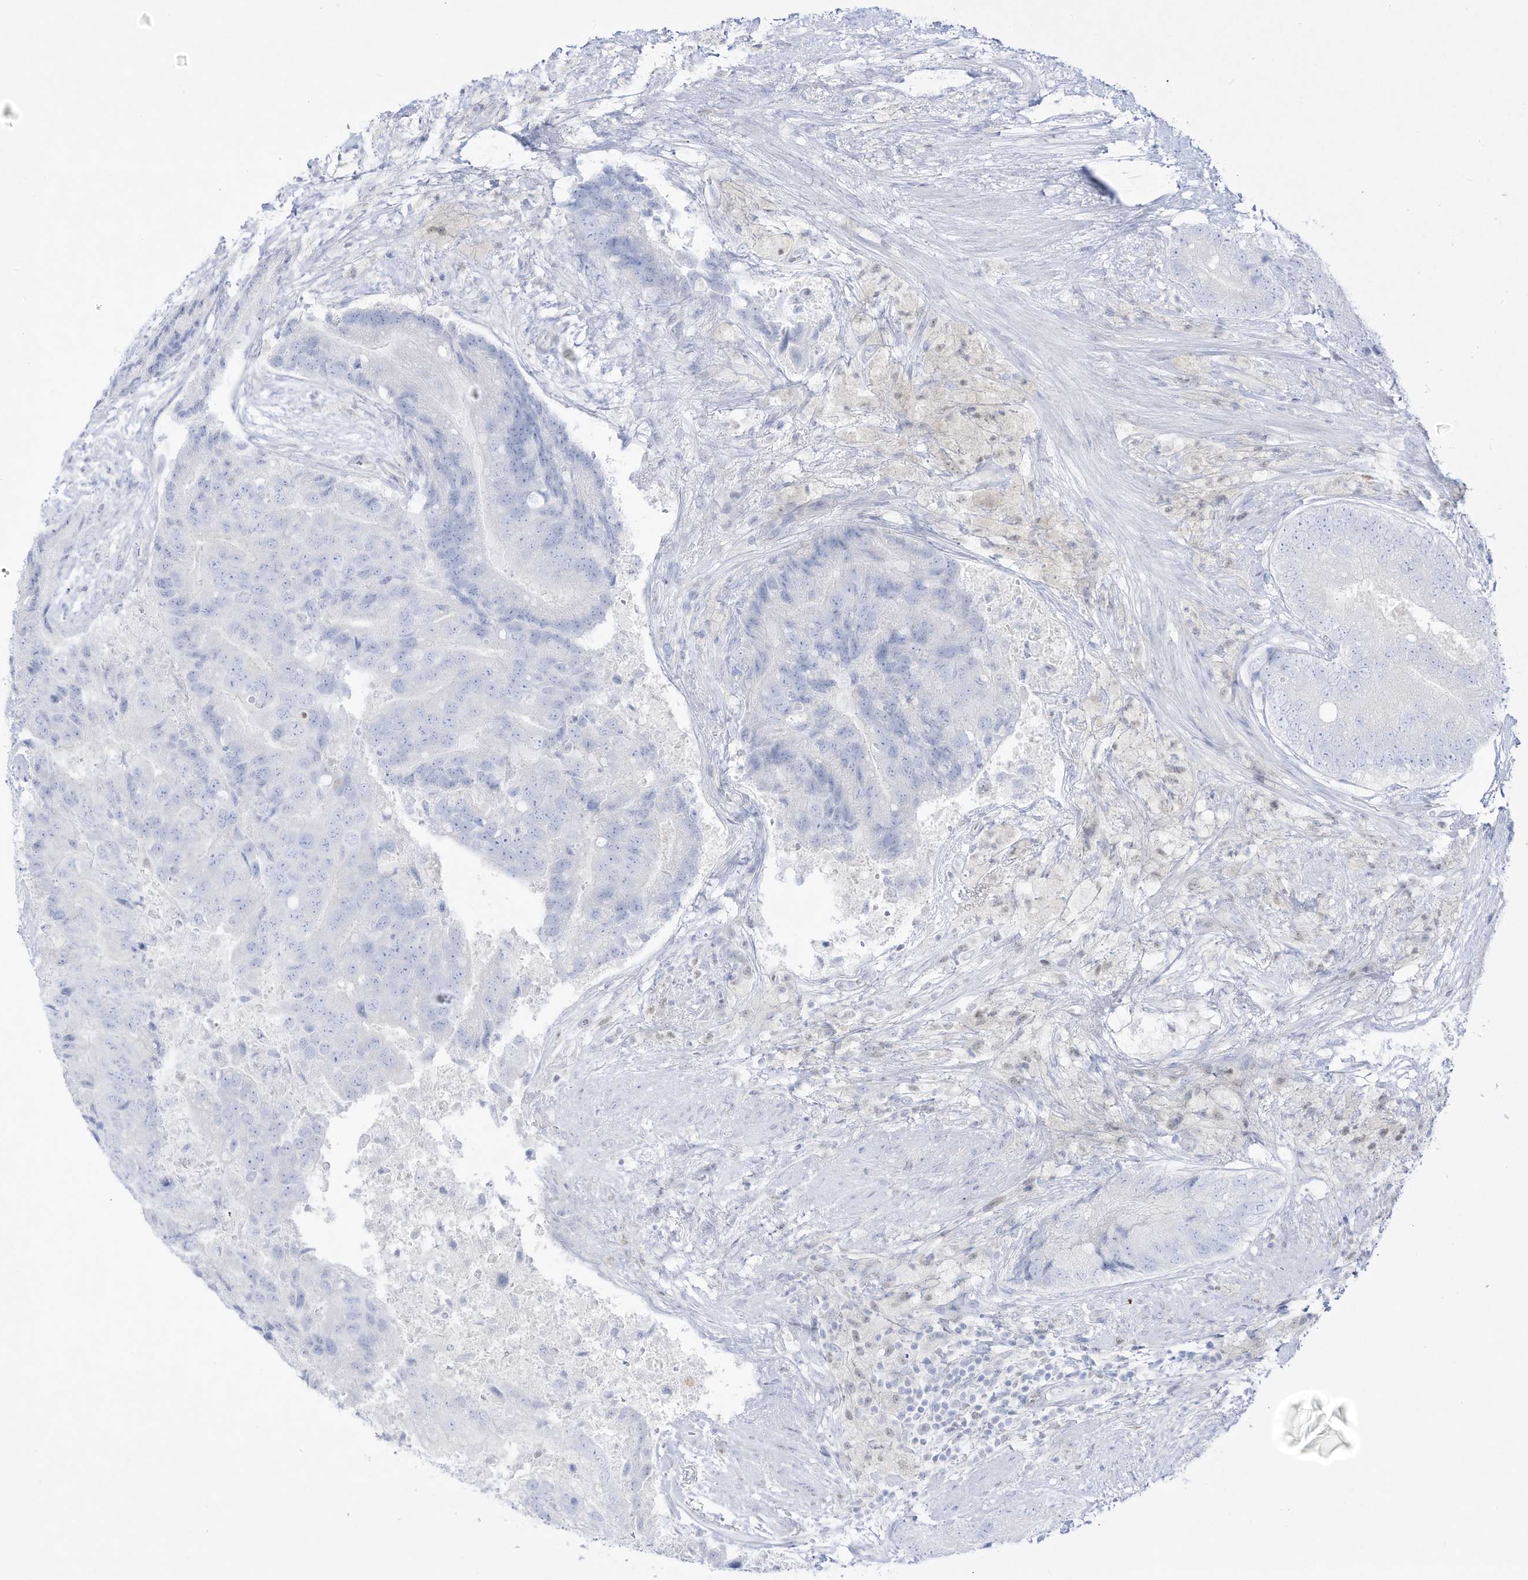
{"staining": {"intensity": "negative", "quantity": "none", "location": "none"}, "tissue": "prostate cancer", "cell_type": "Tumor cells", "image_type": "cancer", "snomed": [{"axis": "morphology", "description": "Adenocarcinoma, High grade"}, {"axis": "topography", "description": "Prostate"}], "caption": "DAB (3,3'-diaminobenzidine) immunohistochemical staining of human prostate cancer (high-grade adenocarcinoma) shows no significant positivity in tumor cells.", "gene": "DMKN", "patient": {"sex": "male", "age": 70}}